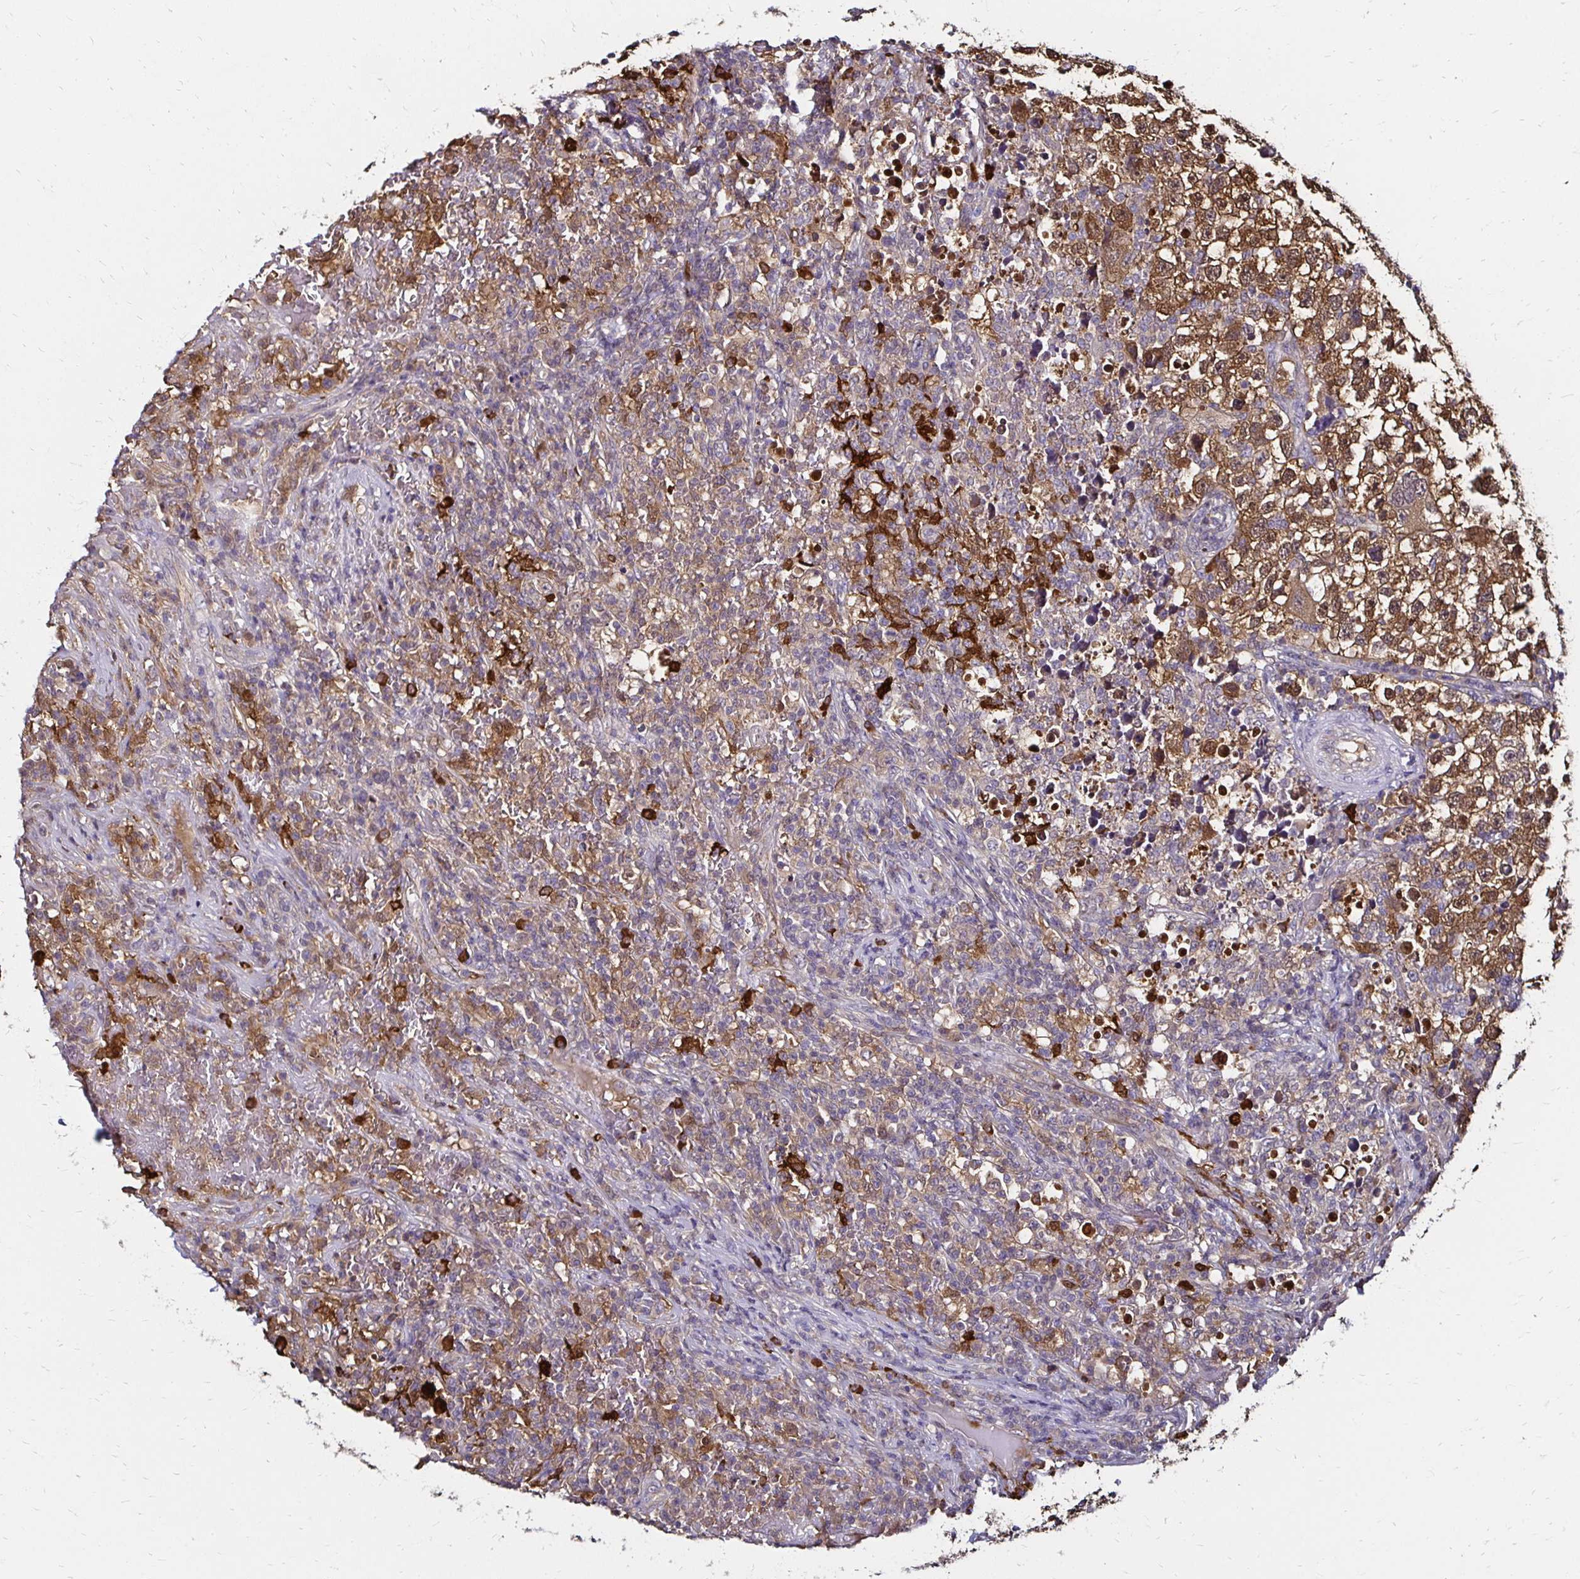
{"staining": {"intensity": "moderate", "quantity": ">75%", "location": "cytoplasmic/membranous,nuclear"}, "tissue": "testis cancer", "cell_type": "Tumor cells", "image_type": "cancer", "snomed": [{"axis": "morphology", "description": "Seminoma, NOS"}, {"axis": "topography", "description": "Testis"}], "caption": "Seminoma (testis) stained with immunohistochemistry reveals moderate cytoplasmic/membranous and nuclear staining in approximately >75% of tumor cells. (DAB (3,3'-diaminobenzidine) = brown stain, brightfield microscopy at high magnification).", "gene": "TXN", "patient": {"sex": "male", "age": 22}}